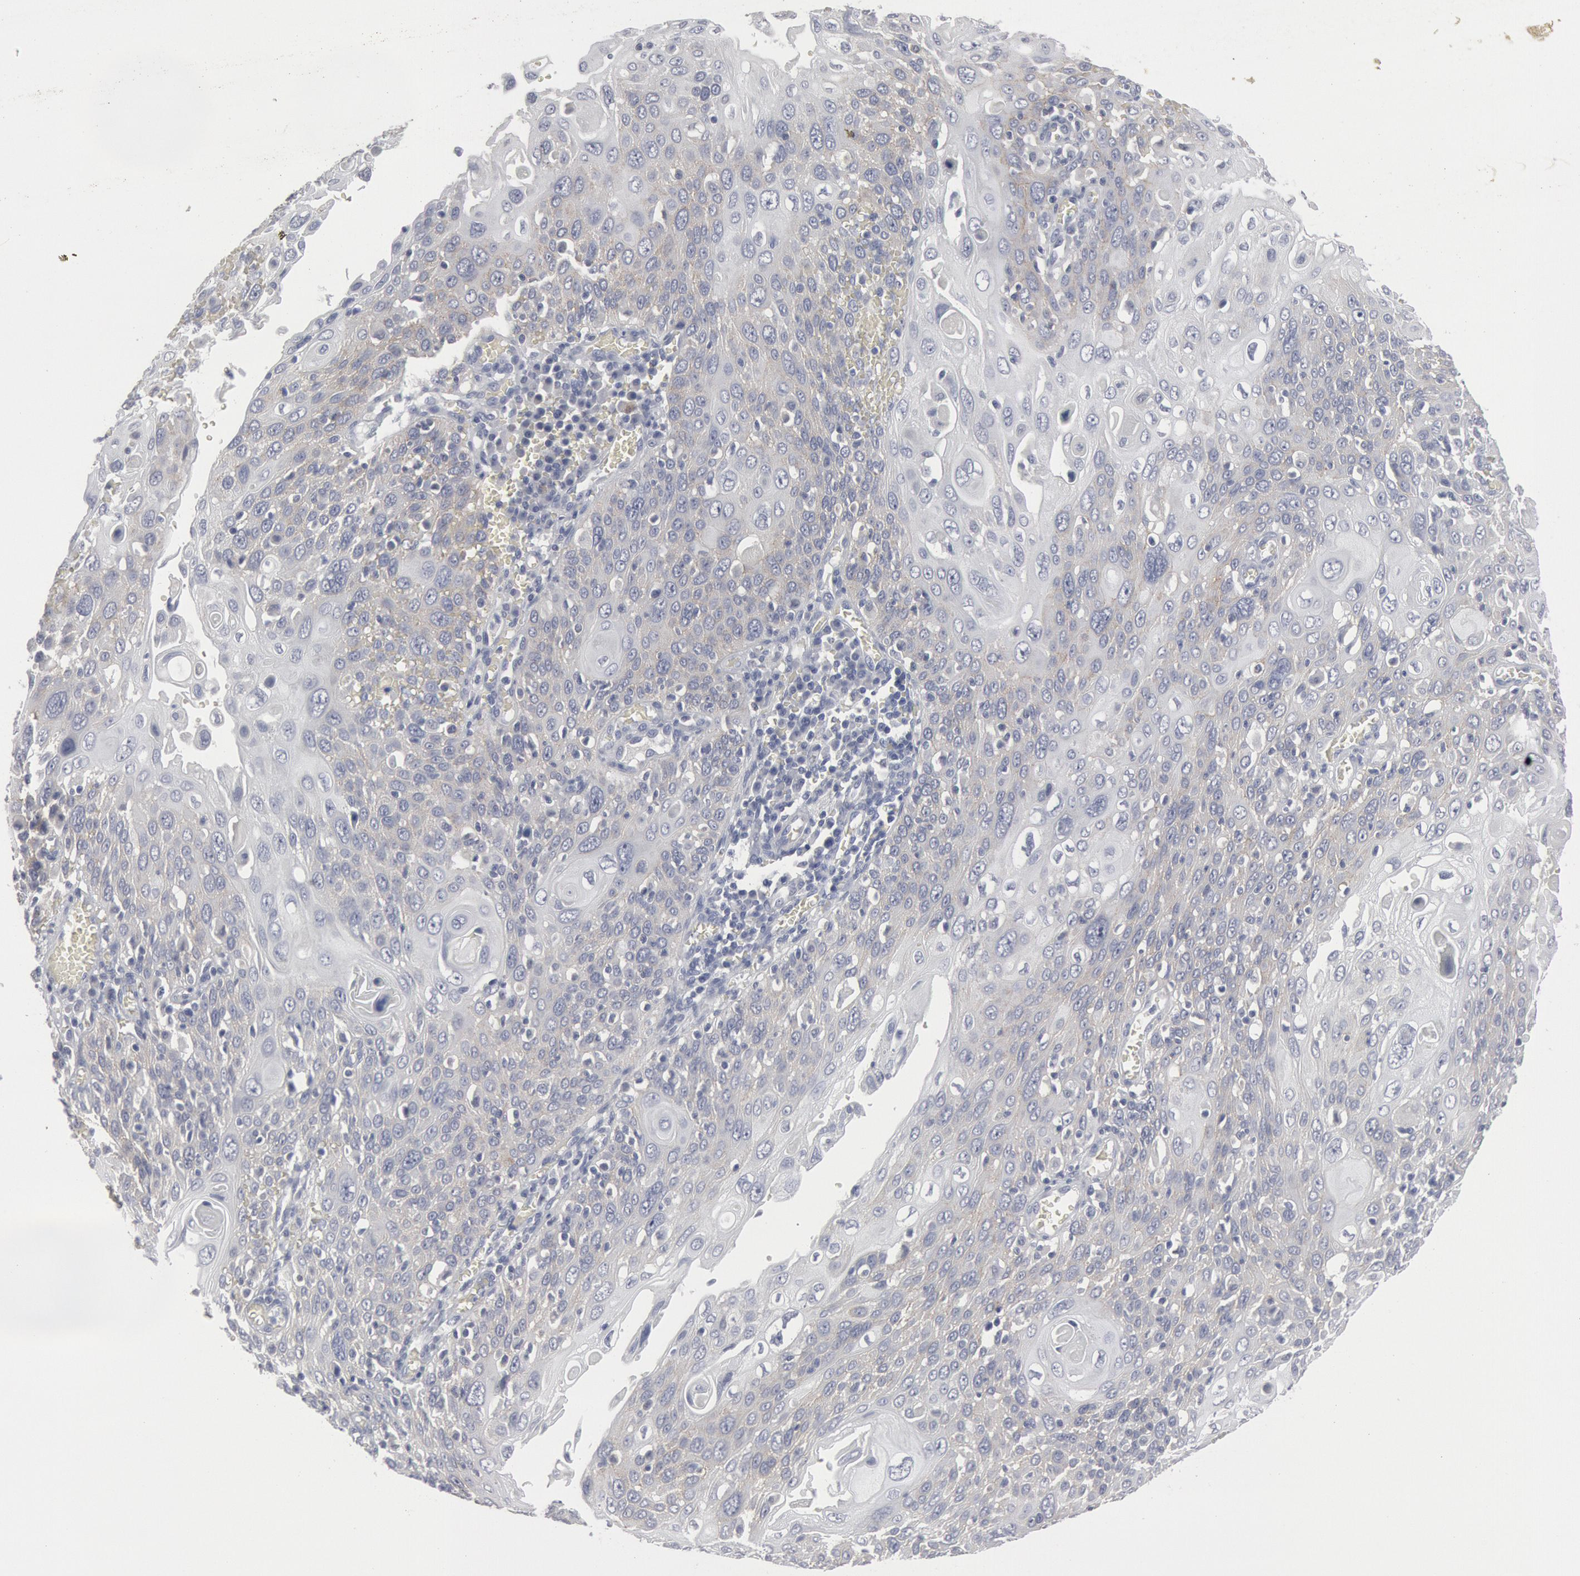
{"staining": {"intensity": "negative", "quantity": "none", "location": "none"}, "tissue": "cervical cancer", "cell_type": "Tumor cells", "image_type": "cancer", "snomed": [{"axis": "morphology", "description": "Squamous cell carcinoma, NOS"}, {"axis": "topography", "description": "Cervix"}], "caption": "Tumor cells show no significant expression in cervical cancer (squamous cell carcinoma).", "gene": "DMC1", "patient": {"sex": "female", "age": 54}}